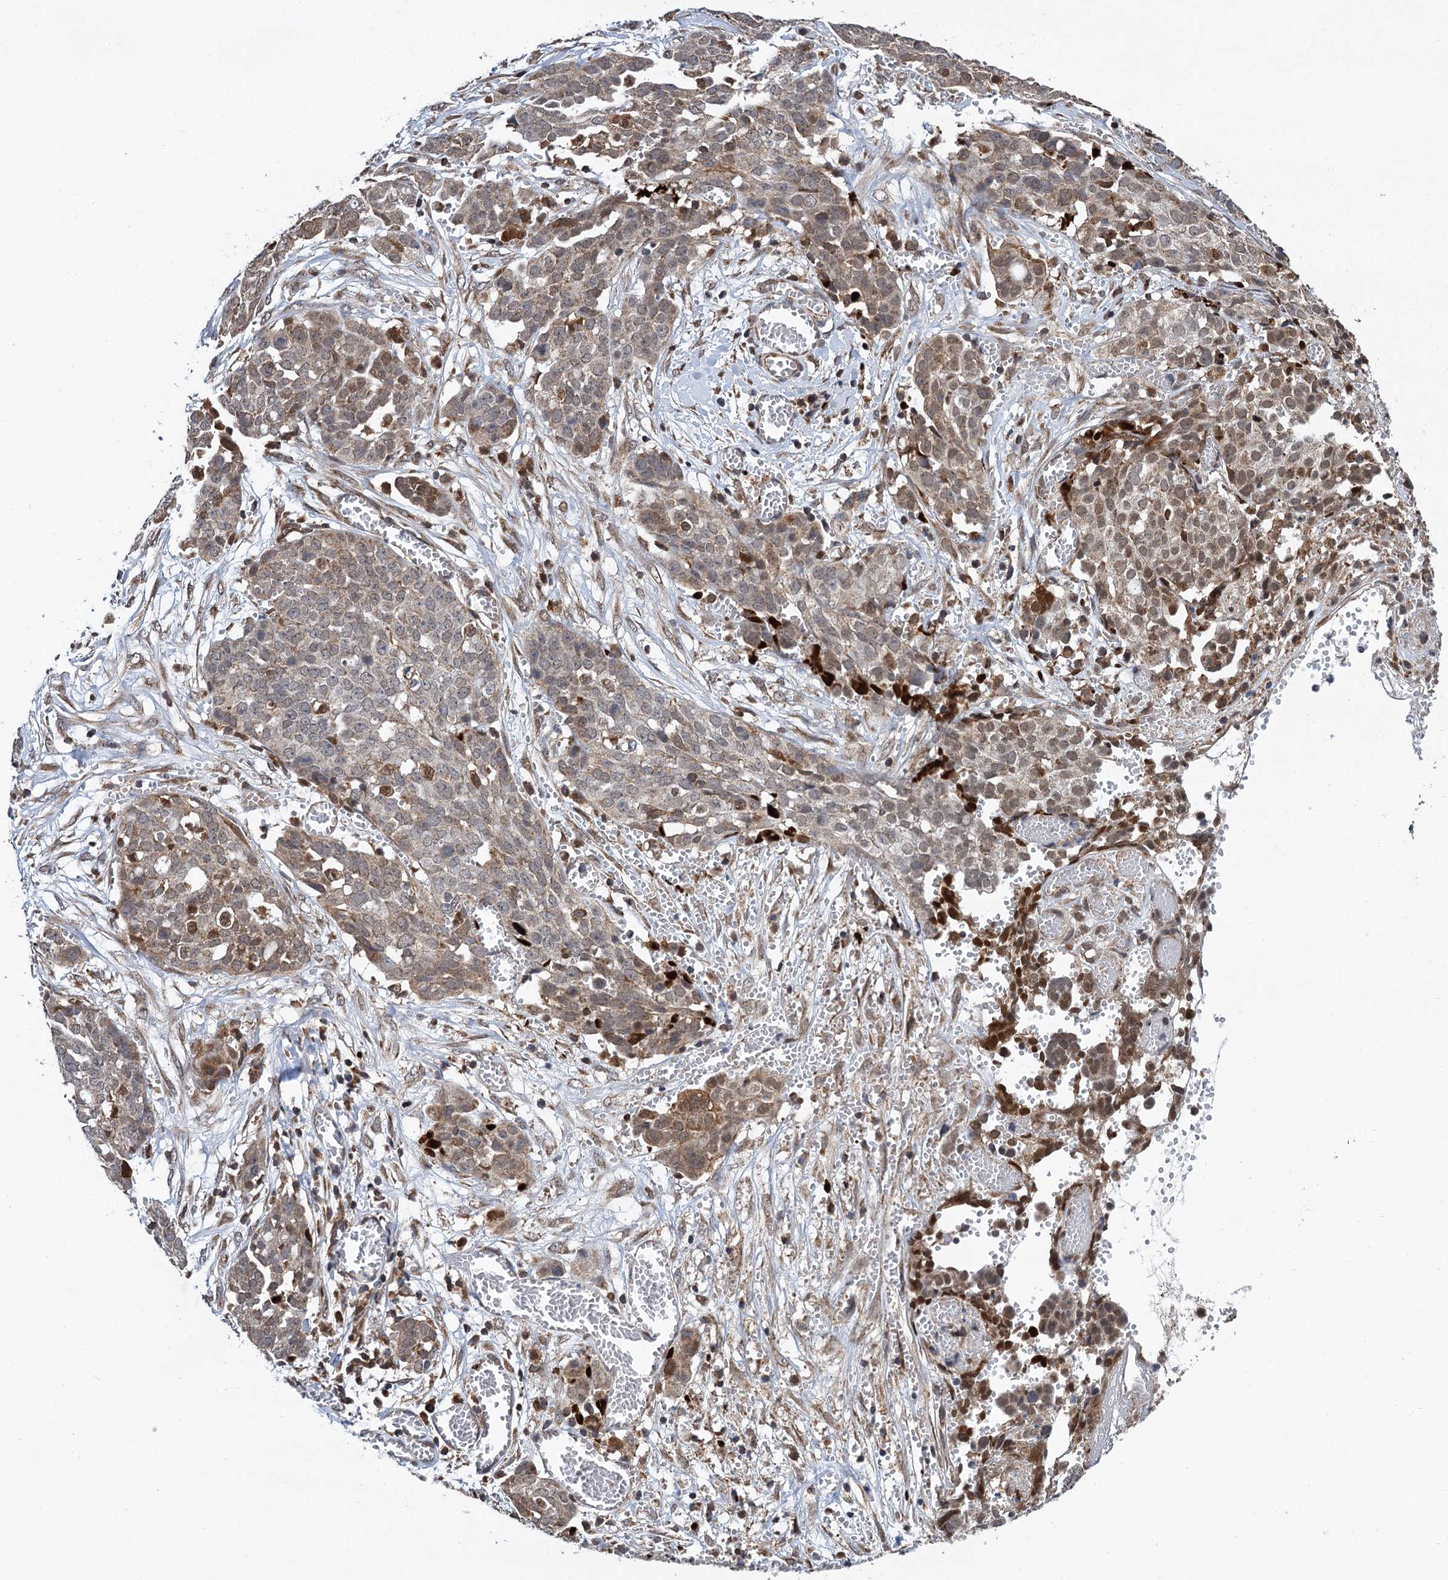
{"staining": {"intensity": "moderate", "quantity": ">75%", "location": "cytoplasmic/membranous,nuclear"}, "tissue": "ovarian cancer", "cell_type": "Tumor cells", "image_type": "cancer", "snomed": [{"axis": "morphology", "description": "Cystadenocarcinoma, serous, NOS"}, {"axis": "topography", "description": "Soft tissue"}, {"axis": "topography", "description": "Ovary"}], "caption": "Serous cystadenocarcinoma (ovarian) stained with a brown dye exhibits moderate cytoplasmic/membranous and nuclear positive positivity in approximately >75% of tumor cells.", "gene": "CMPK2", "patient": {"sex": "female", "age": 57}}